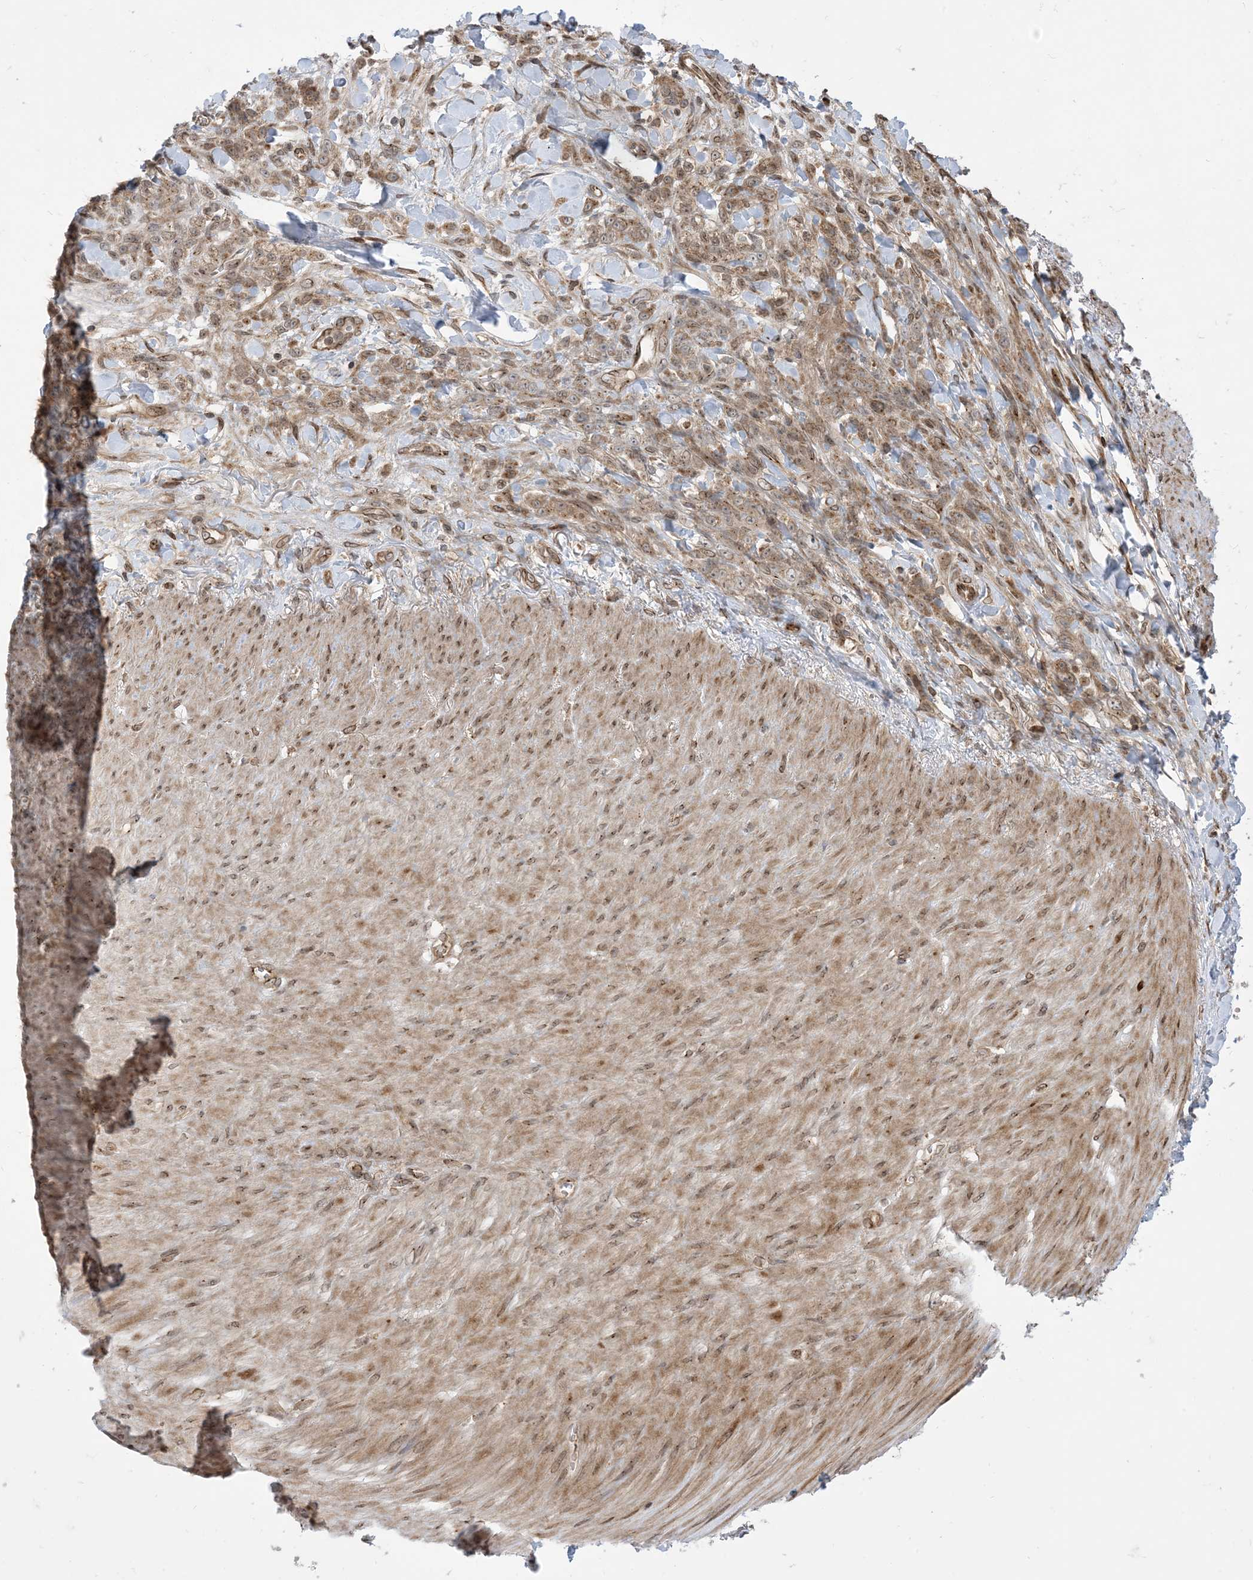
{"staining": {"intensity": "weak", "quantity": ">75%", "location": "cytoplasmic/membranous"}, "tissue": "stomach cancer", "cell_type": "Tumor cells", "image_type": "cancer", "snomed": [{"axis": "morphology", "description": "Normal tissue, NOS"}, {"axis": "morphology", "description": "Adenocarcinoma, NOS"}, {"axis": "topography", "description": "Stomach"}], "caption": "IHC of human stomach cancer exhibits low levels of weak cytoplasmic/membranous staining in about >75% of tumor cells. The staining was performed using DAB (3,3'-diaminobenzidine), with brown indicating positive protein expression. Nuclei are stained blue with hematoxylin.", "gene": "CASP4", "patient": {"sex": "male", "age": 82}}